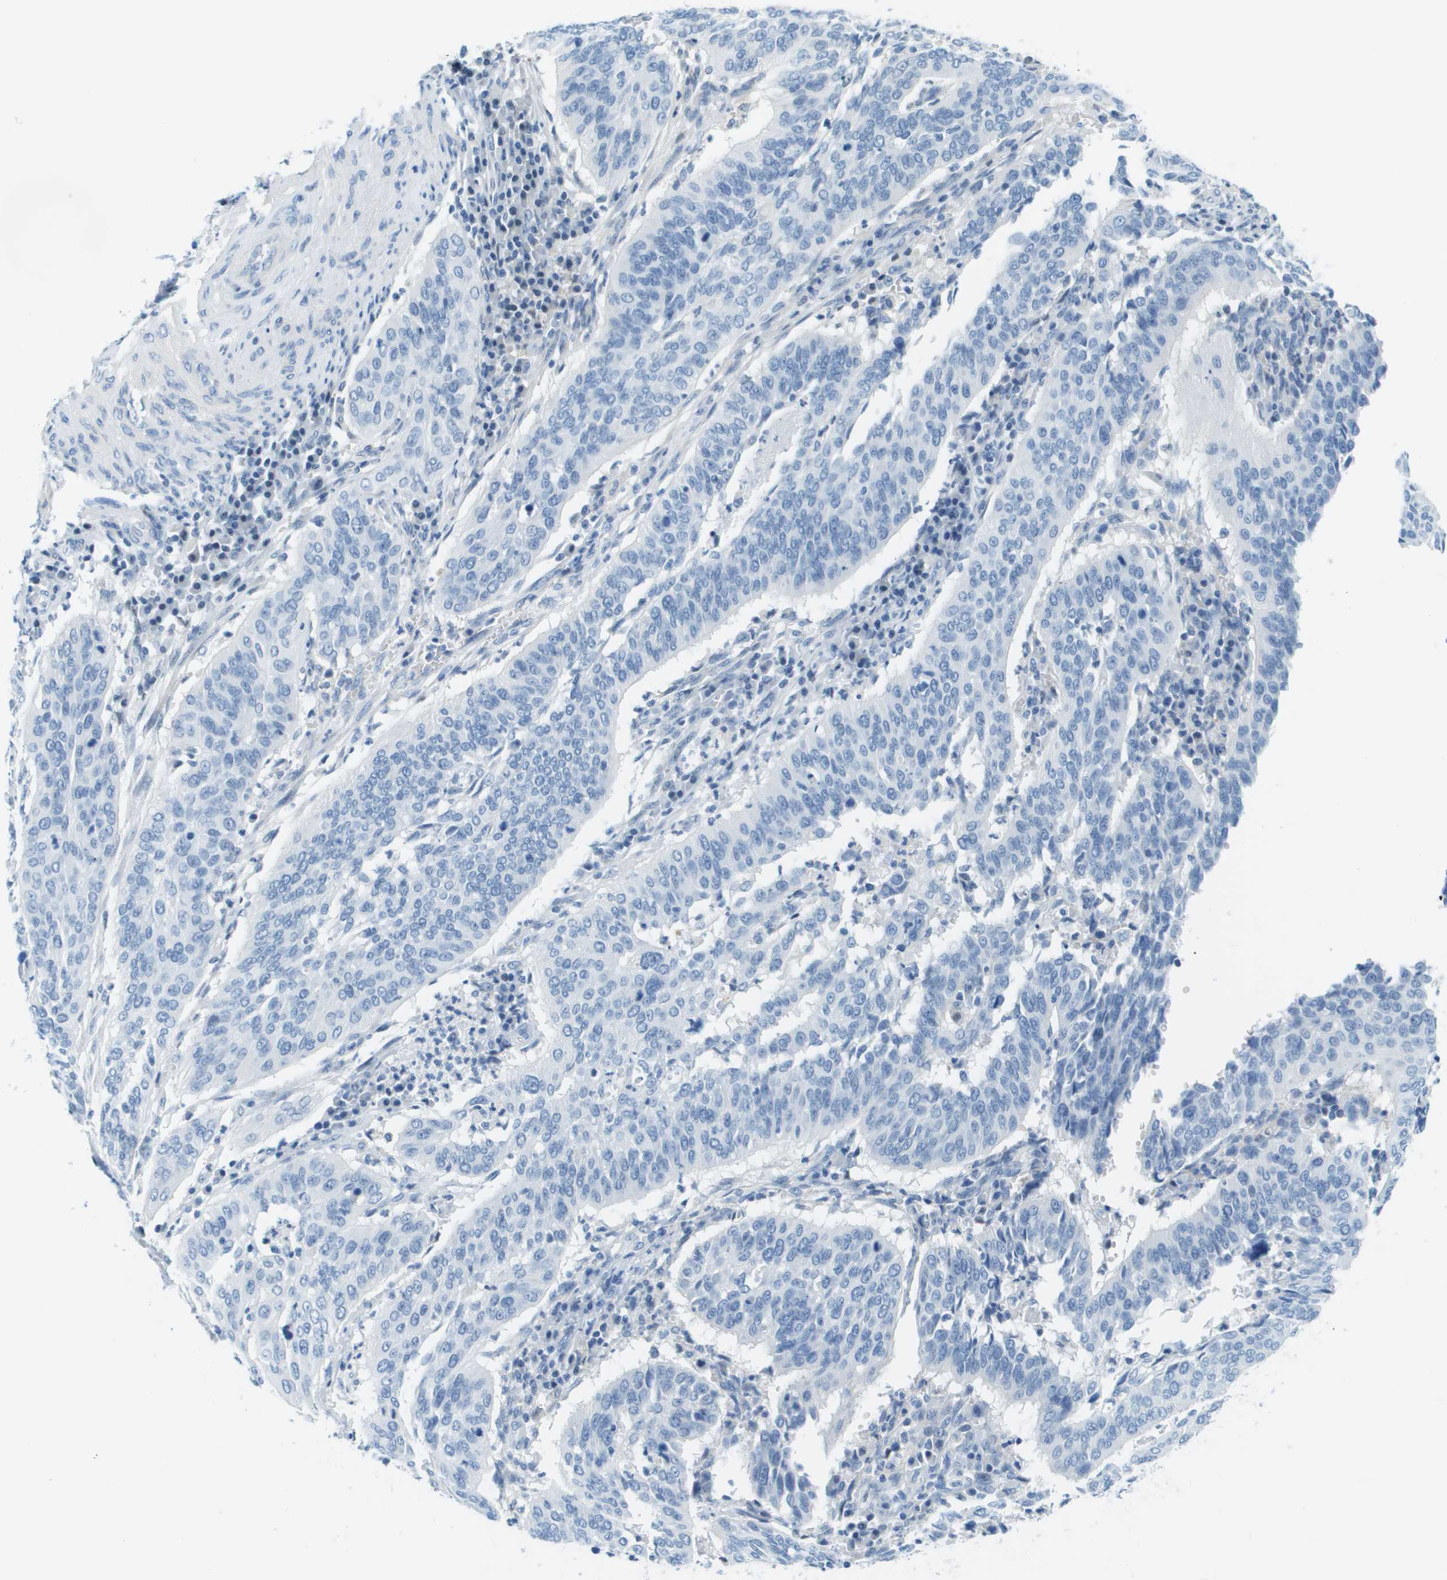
{"staining": {"intensity": "negative", "quantity": "none", "location": "none"}, "tissue": "cervical cancer", "cell_type": "Tumor cells", "image_type": "cancer", "snomed": [{"axis": "morphology", "description": "Normal tissue, NOS"}, {"axis": "morphology", "description": "Squamous cell carcinoma, NOS"}, {"axis": "topography", "description": "Cervix"}], "caption": "Immunohistochemistry (IHC) of human cervical squamous cell carcinoma displays no staining in tumor cells.", "gene": "CDHR2", "patient": {"sex": "female", "age": 39}}